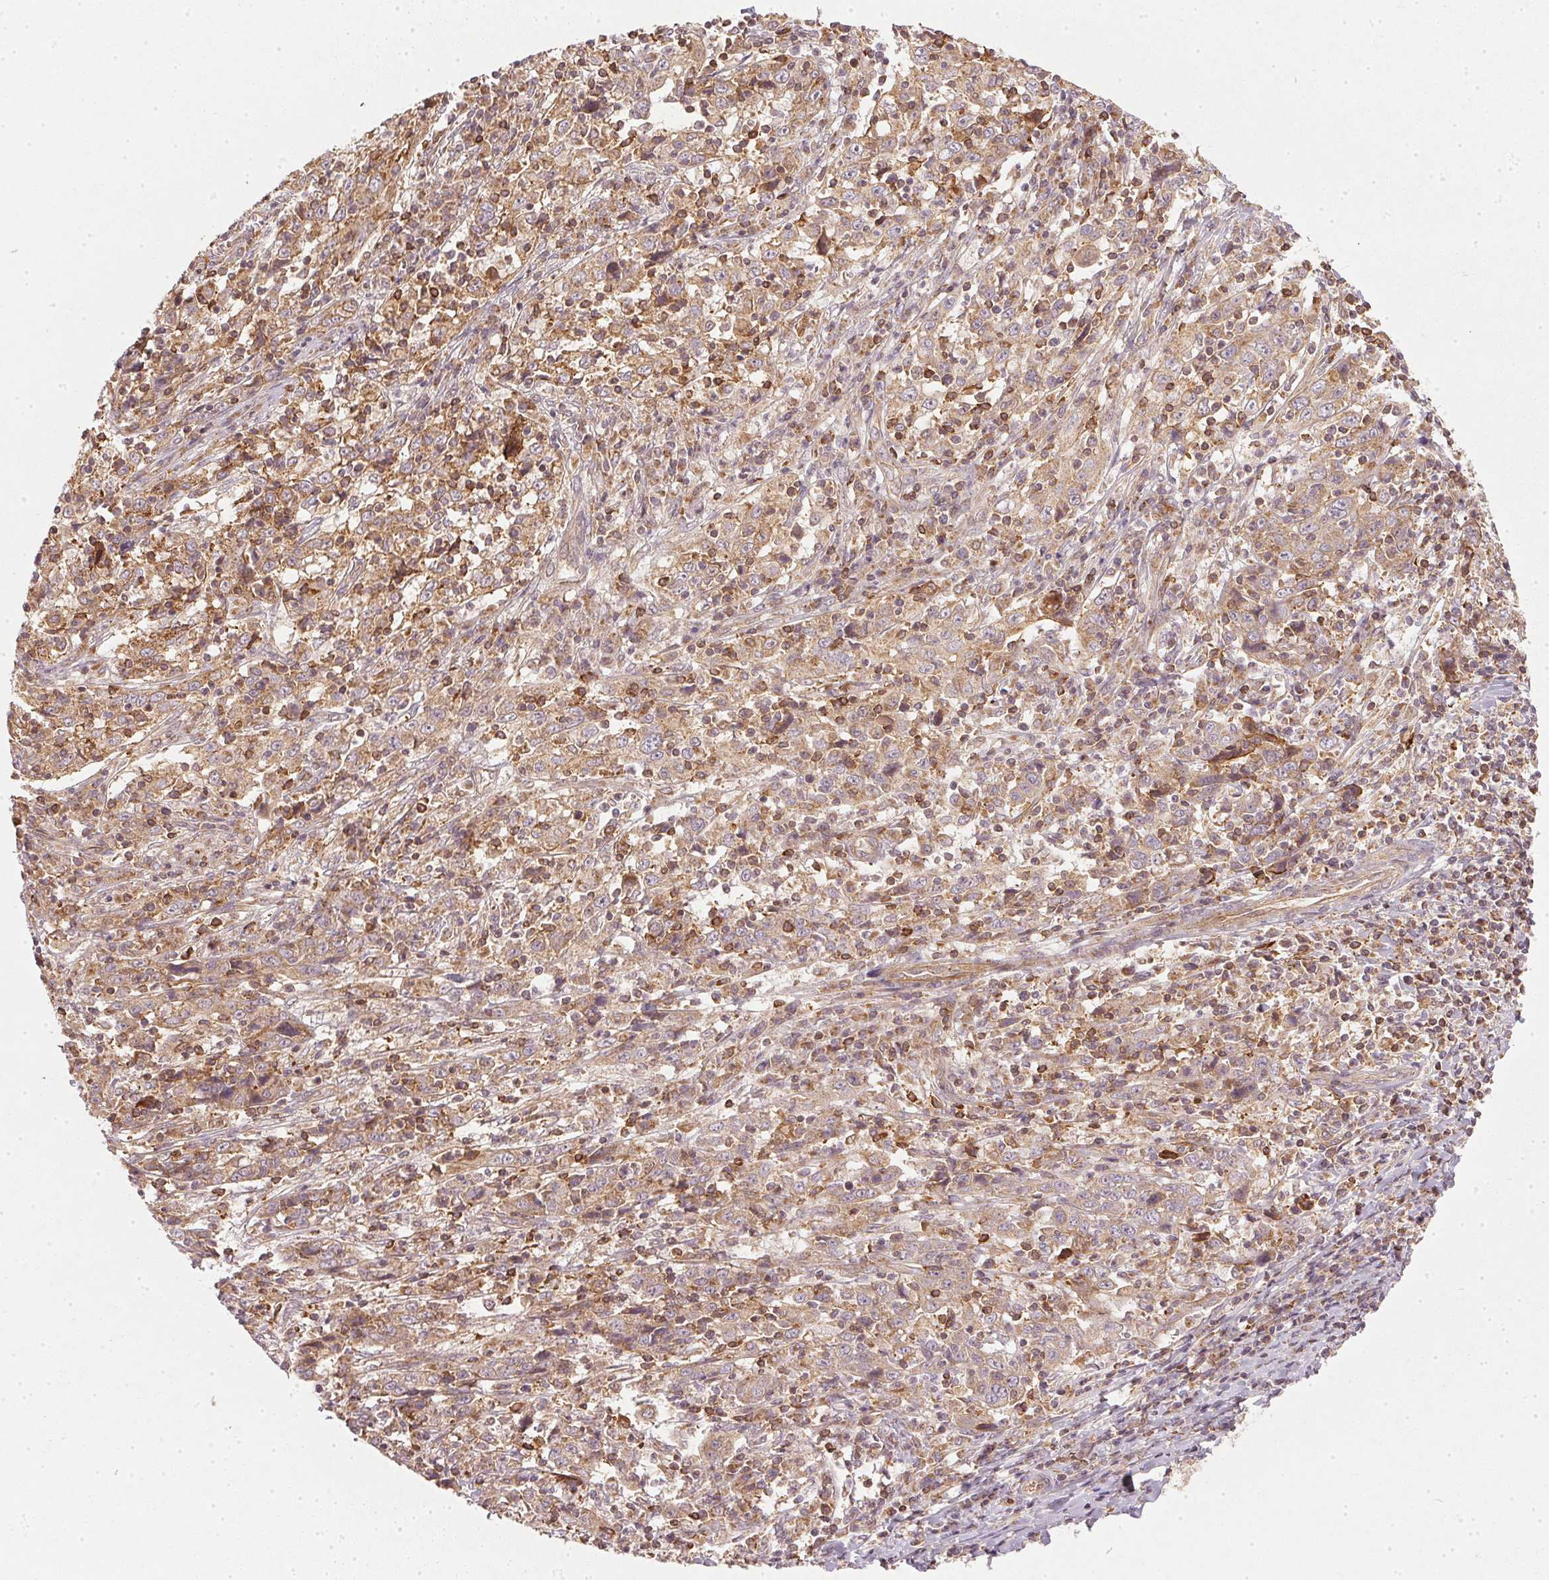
{"staining": {"intensity": "weak", "quantity": ">75%", "location": "cytoplasmic/membranous"}, "tissue": "cervical cancer", "cell_type": "Tumor cells", "image_type": "cancer", "snomed": [{"axis": "morphology", "description": "Squamous cell carcinoma, NOS"}, {"axis": "topography", "description": "Cervix"}], "caption": "A photomicrograph of human cervical squamous cell carcinoma stained for a protein shows weak cytoplasmic/membranous brown staining in tumor cells.", "gene": "NADK2", "patient": {"sex": "female", "age": 46}}